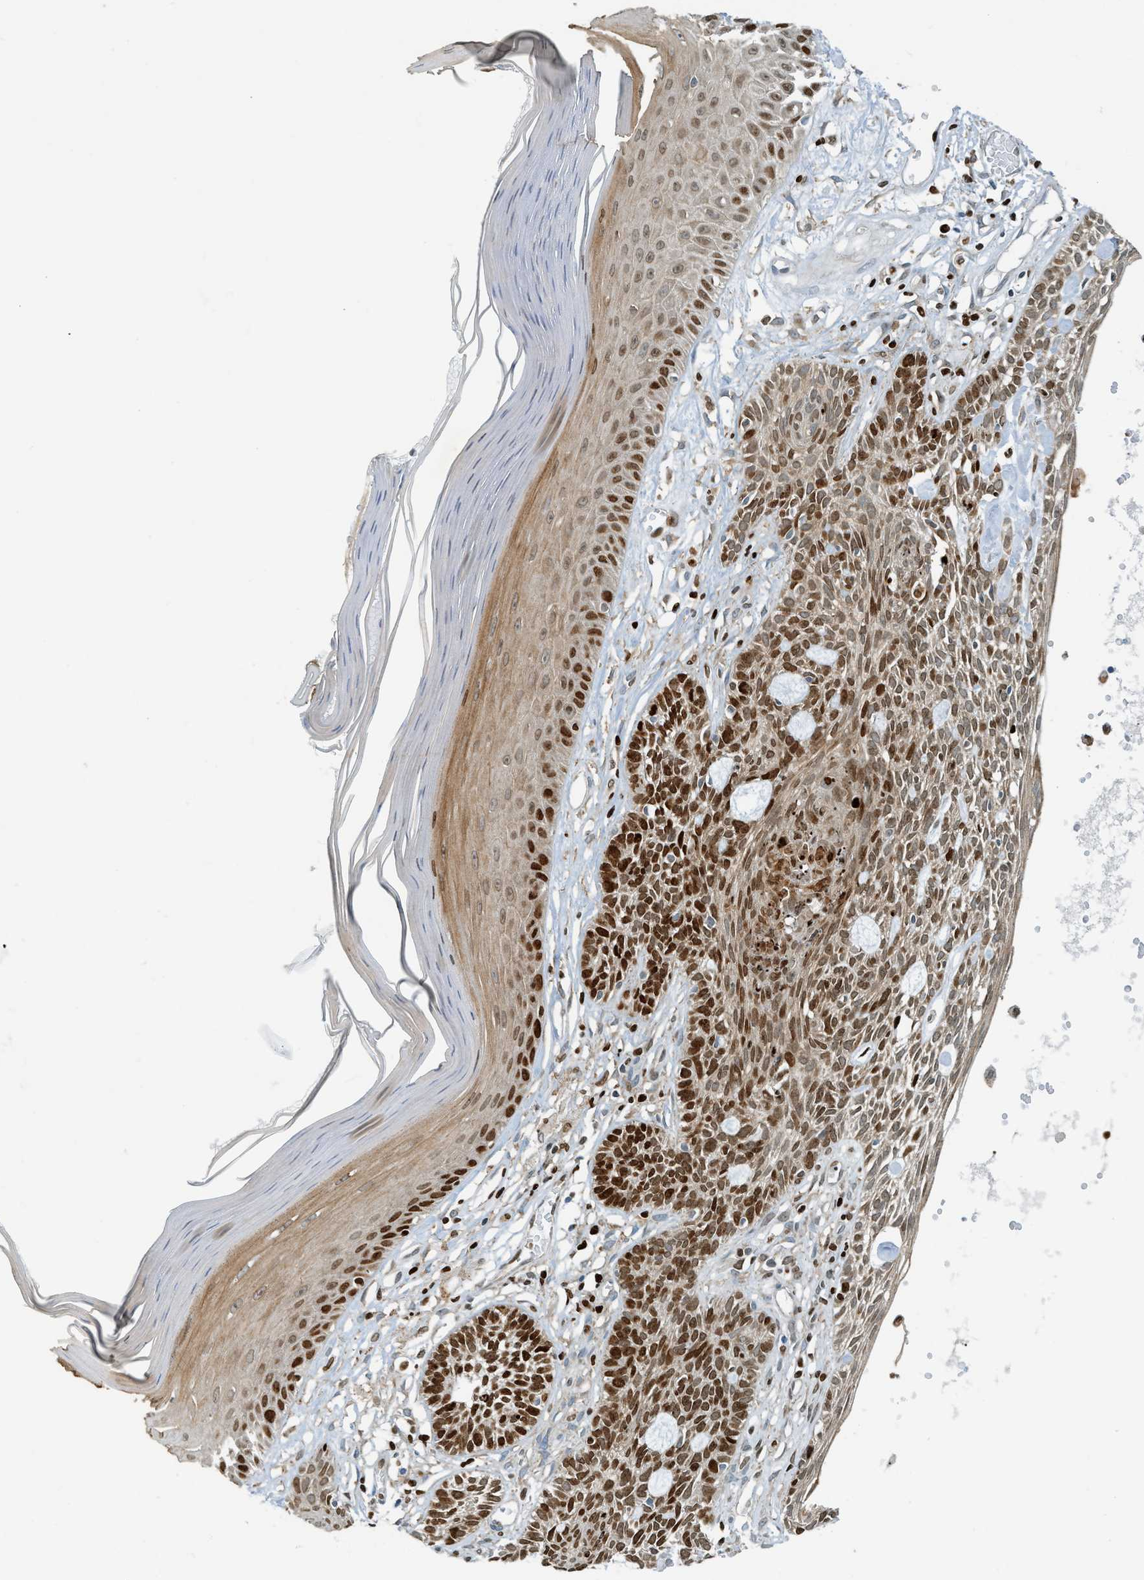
{"staining": {"intensity": "moderate", "quantity": ">75%", "location": "nuclear"}, "tissue": "skin cancer", "cell_type": "Tumor cells", "image_type": "cancer", "snomed": [{"axis": "morphology", "description": "Basal cell carcinoma"}, {"axis": "topography", "description": "Skin"}], "caption": "A high-resolution image shows immunohistochemistry (IHC) staining of skin cancer, which shows moderate nuclear expression in about >75% of tumor cells.", "gene": "SH3D19", "patient": {"sex": "male", "age": 67}}